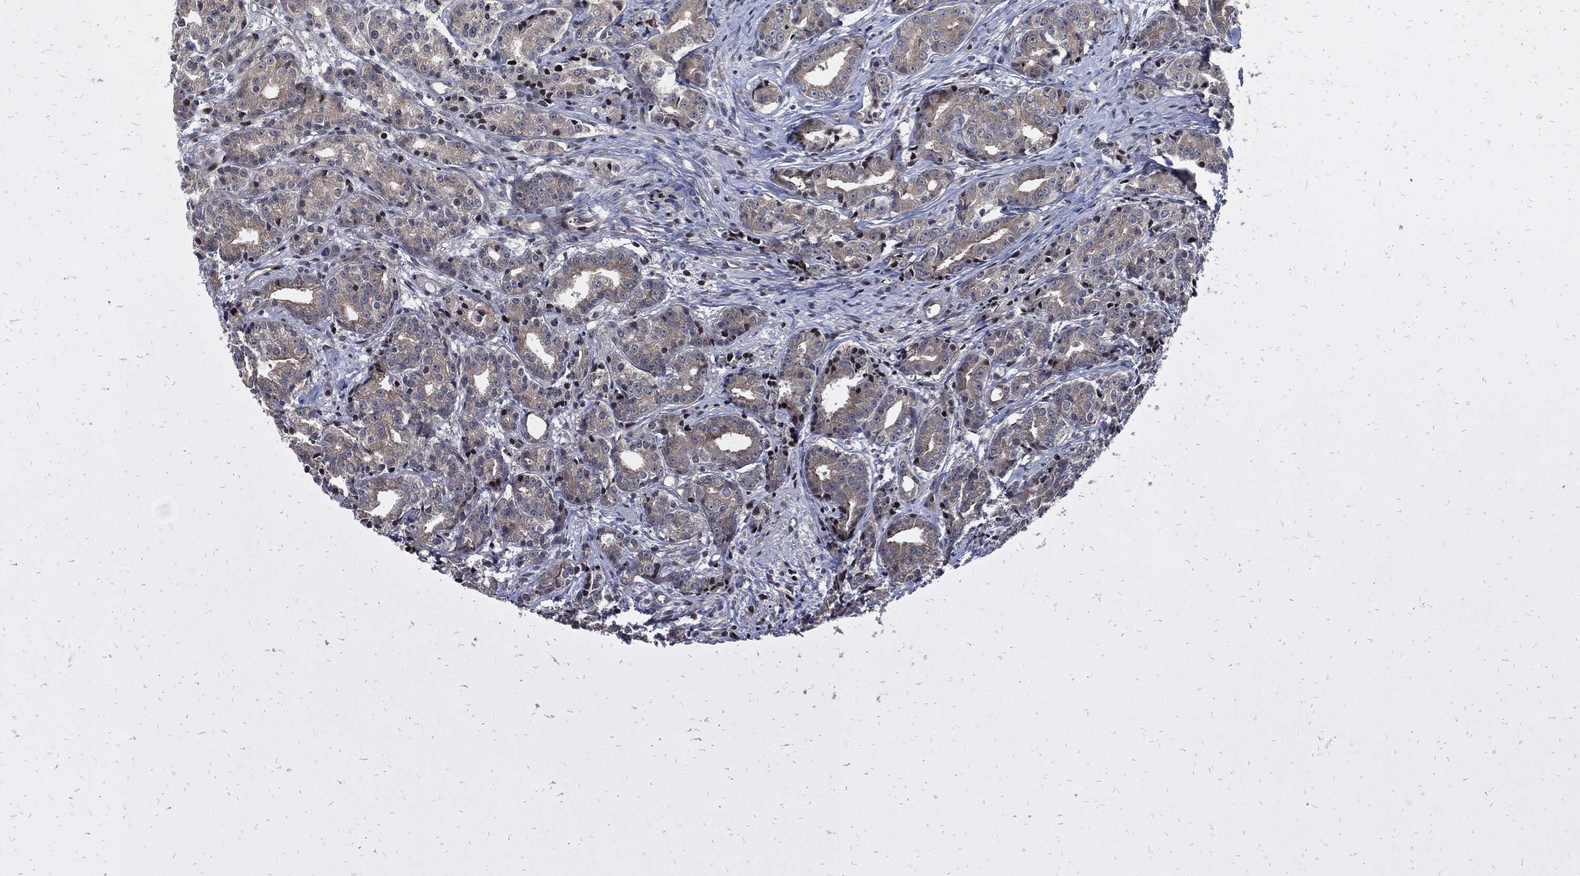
{"staining": {"intensity": "negative", "quantity": "none", "location": "none"}, "tissue": "prostate cancer", "cell_type": "Tumor cells", "image_type": "cancer", "snomed": [{"axis": "morphology", "description": "Adenocarcinoma, Medium grade"}, {"axis": "topography", "description": "Prostate"}], "caption": "IHC micrograph of neoplastic tissue: prostate cancer (medium-grade adenocarcinoma) stained with DAB (3,3'-diaminobenzidine) displays no significant protein expression in tumor cells. (Stains: DAB (3,3'-diaminobenzidine) IHC with hematoxylin counter stain, Microscopy: brightfield microscopy at high magnification).", "gene": "ZNF775", "patient": {"sex": "male", "age": 74}}